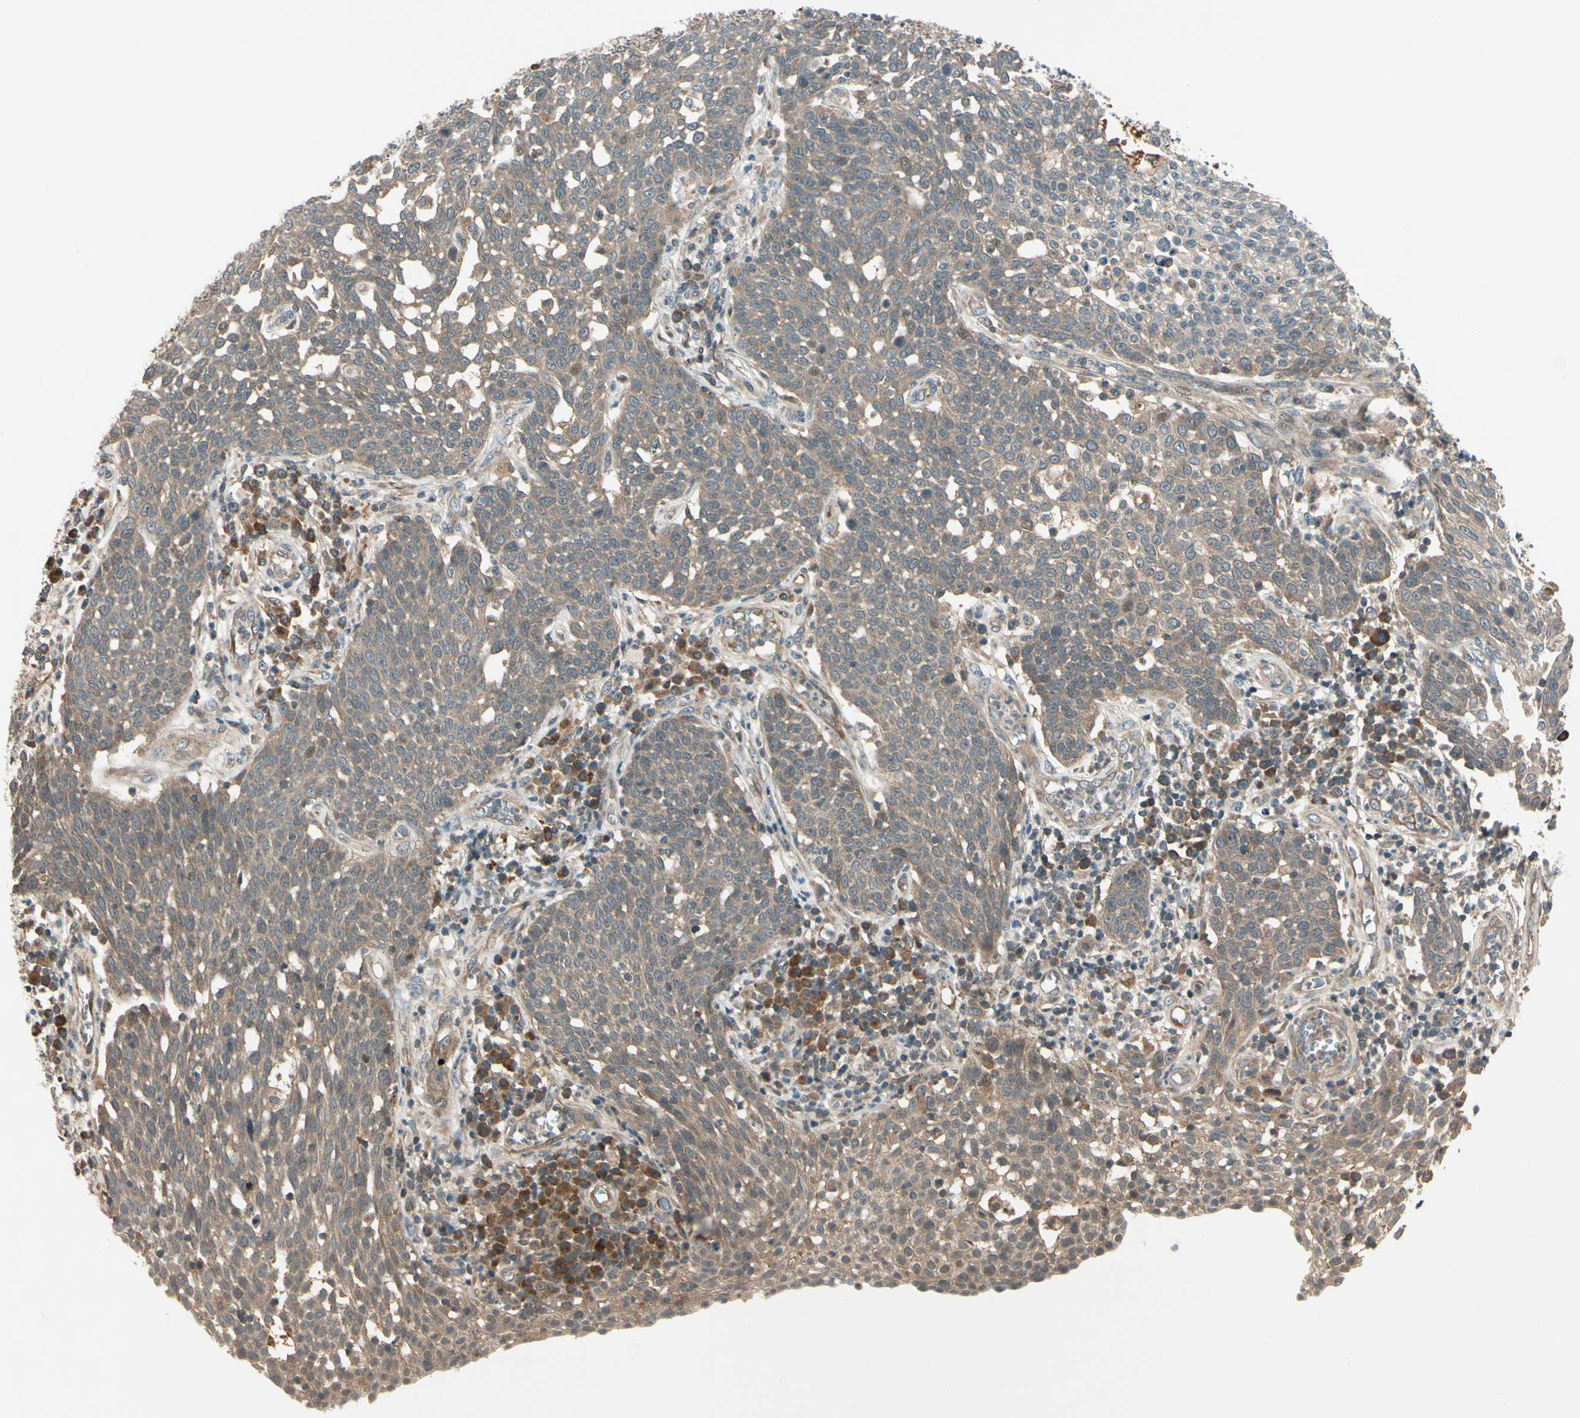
{"staining": {"intensity": "weak", "quantity": ">75%", "location": "cytoplasmic/membranous"}, "tissue": "cervical cancer", "cell_type": "Tumor cells", "image_type": "cancer", "snomed": [{"axis": "morphology", "description": "Squamous cell carcinoma, NOS"}, {"axis": "topography", "description": "Cervix"}], "caption": "Cervical squamous cell carcinoma stained with a protein marker demonstrates weak staining in tumor cells.", "gene": "ACVR1C", "patient": {"sex": "female", "age": 34}}